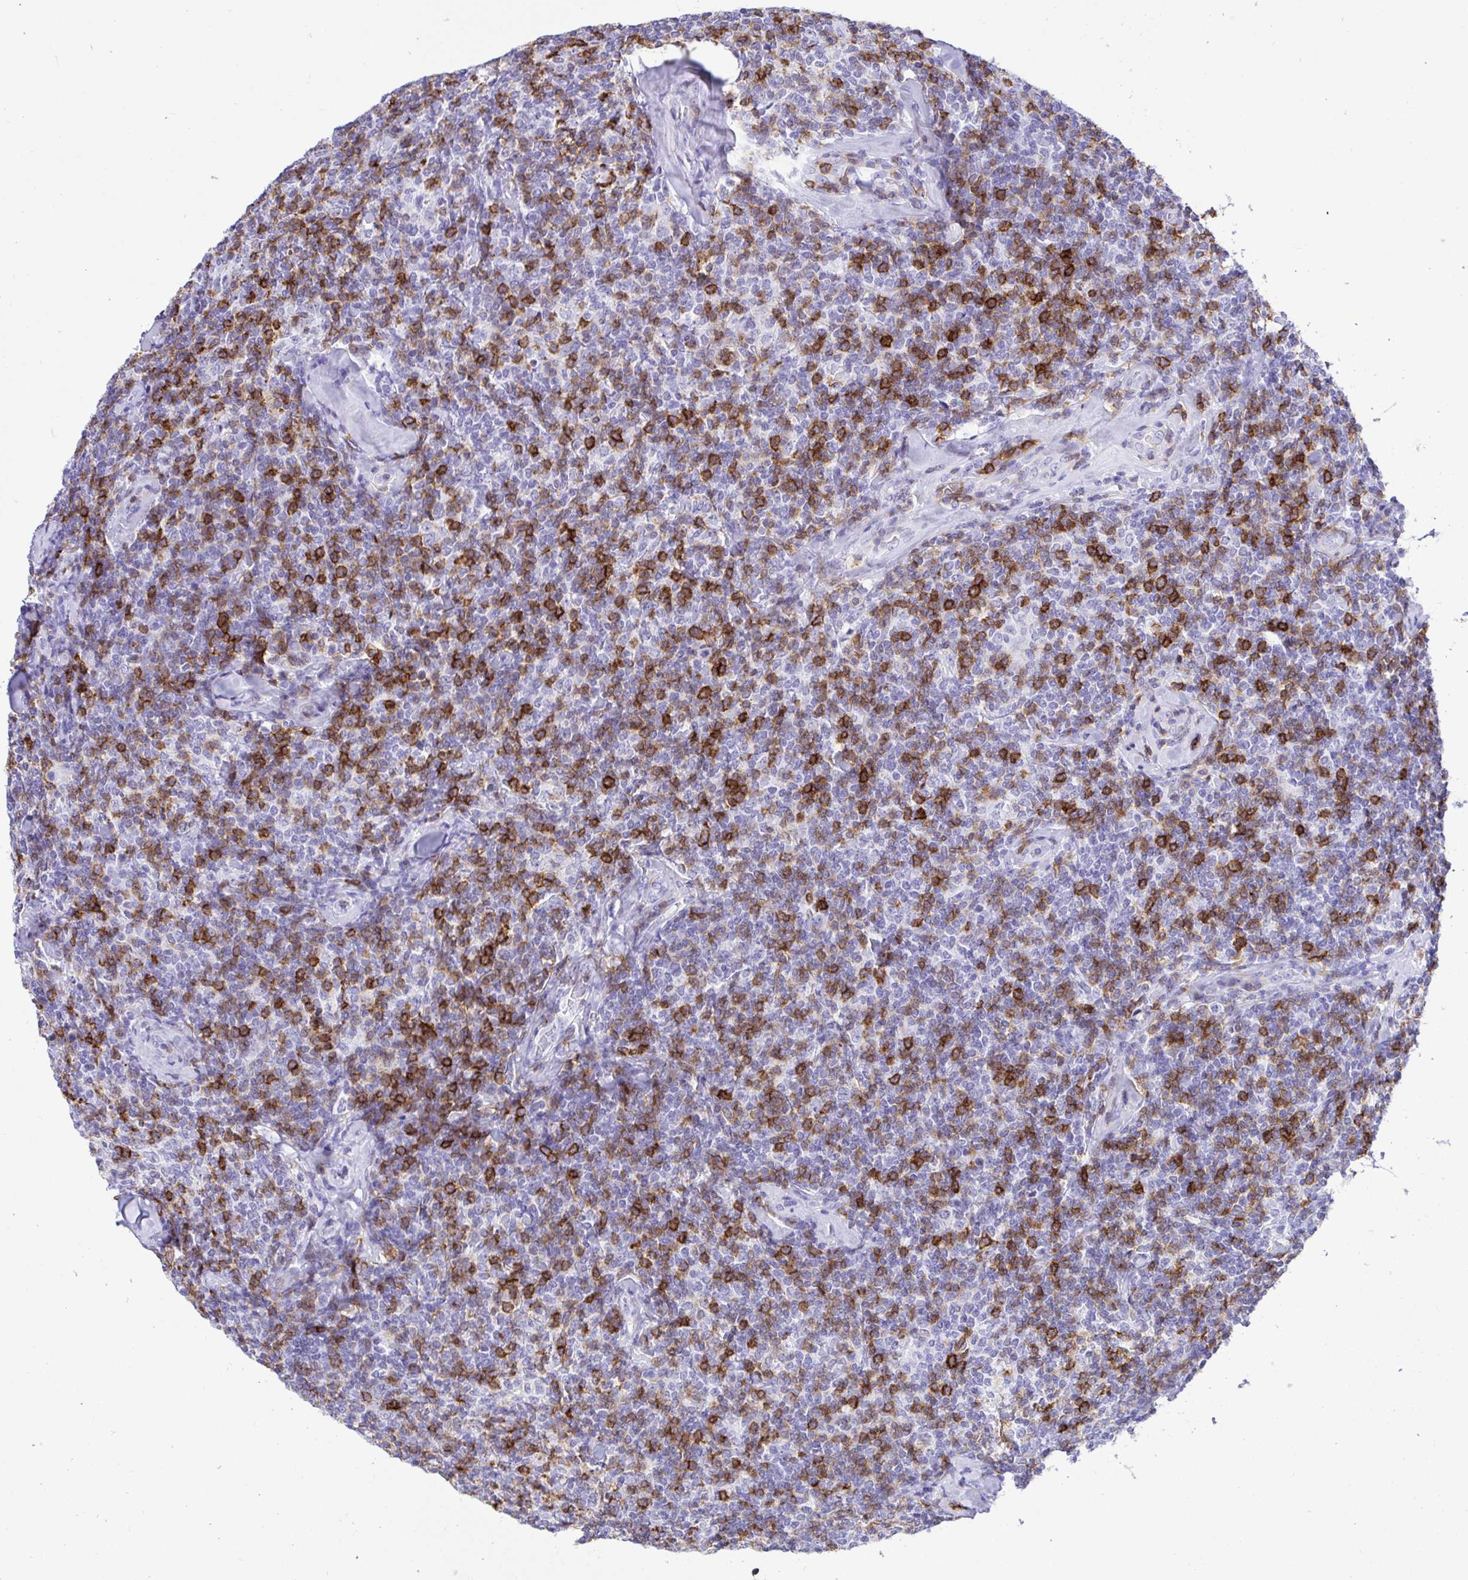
{"staining": {"intensity": "strong", "quantity": "25%-75%", "location": "cytoplasmic/membranous"}, "tissue": "lymphoma", "cell_type": "Tumor cells", "image_type": "cancer", "snomed": [{"axis": "morphology", "description": "Malignant lymphoma, non-Hodgkin's type, Low grade"}, {"axis": "topography", "description": "Lymph node"}], "caption": "Immunohistochemical staining of lymphoma displays high levels of strong cytoplasmic/membranous protein positivity in about 25%-75% of tumor cells. (brown staining indicates protein expression, while blue staining denotes nuclei).", "gene": "CD5", "patient": {"sex": "female", "age": 56}}